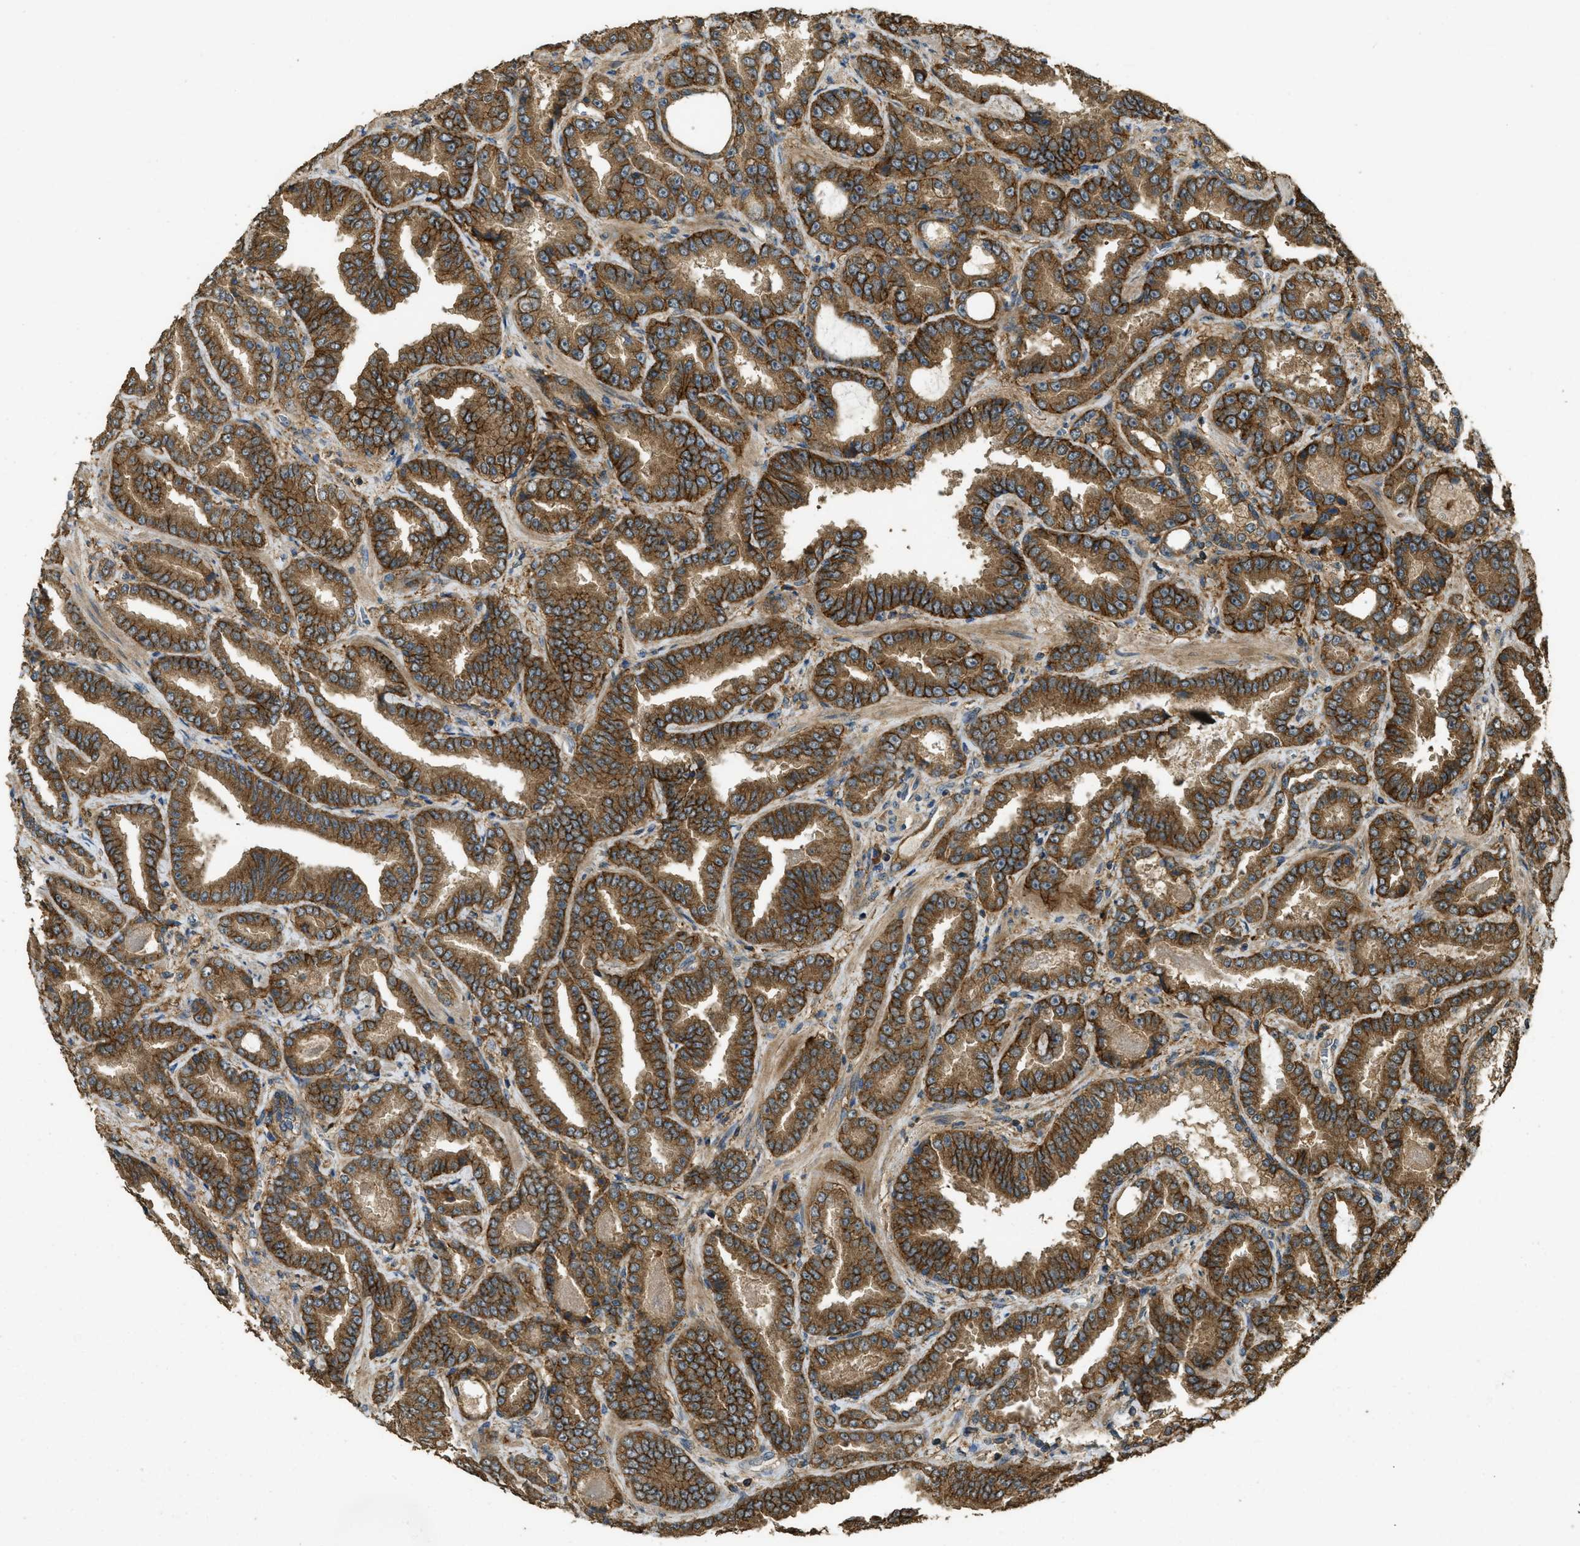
{"staining": {"intensity": "strong", "quantity": ">75%", "location": "cytoplasmic/membranous"}, "tissue": "prostate cancer", "cell_type": "Tumor cells", "image_type": "cancer", "snomed": [{"axis": "morphology", "description": "Adenocarcinoma, Low grade"}, {"axis": "topography", "description": "Prostate"}], "caption": "Low-grade adenocarcinoma (prostate) was stained to show a protein in brown. There is high levels of strong cytoplasmic/membranous staining in approximately >75% of tumor cells.", "gene": "CD276", "patient": {"sex": "male", "age": 60}}